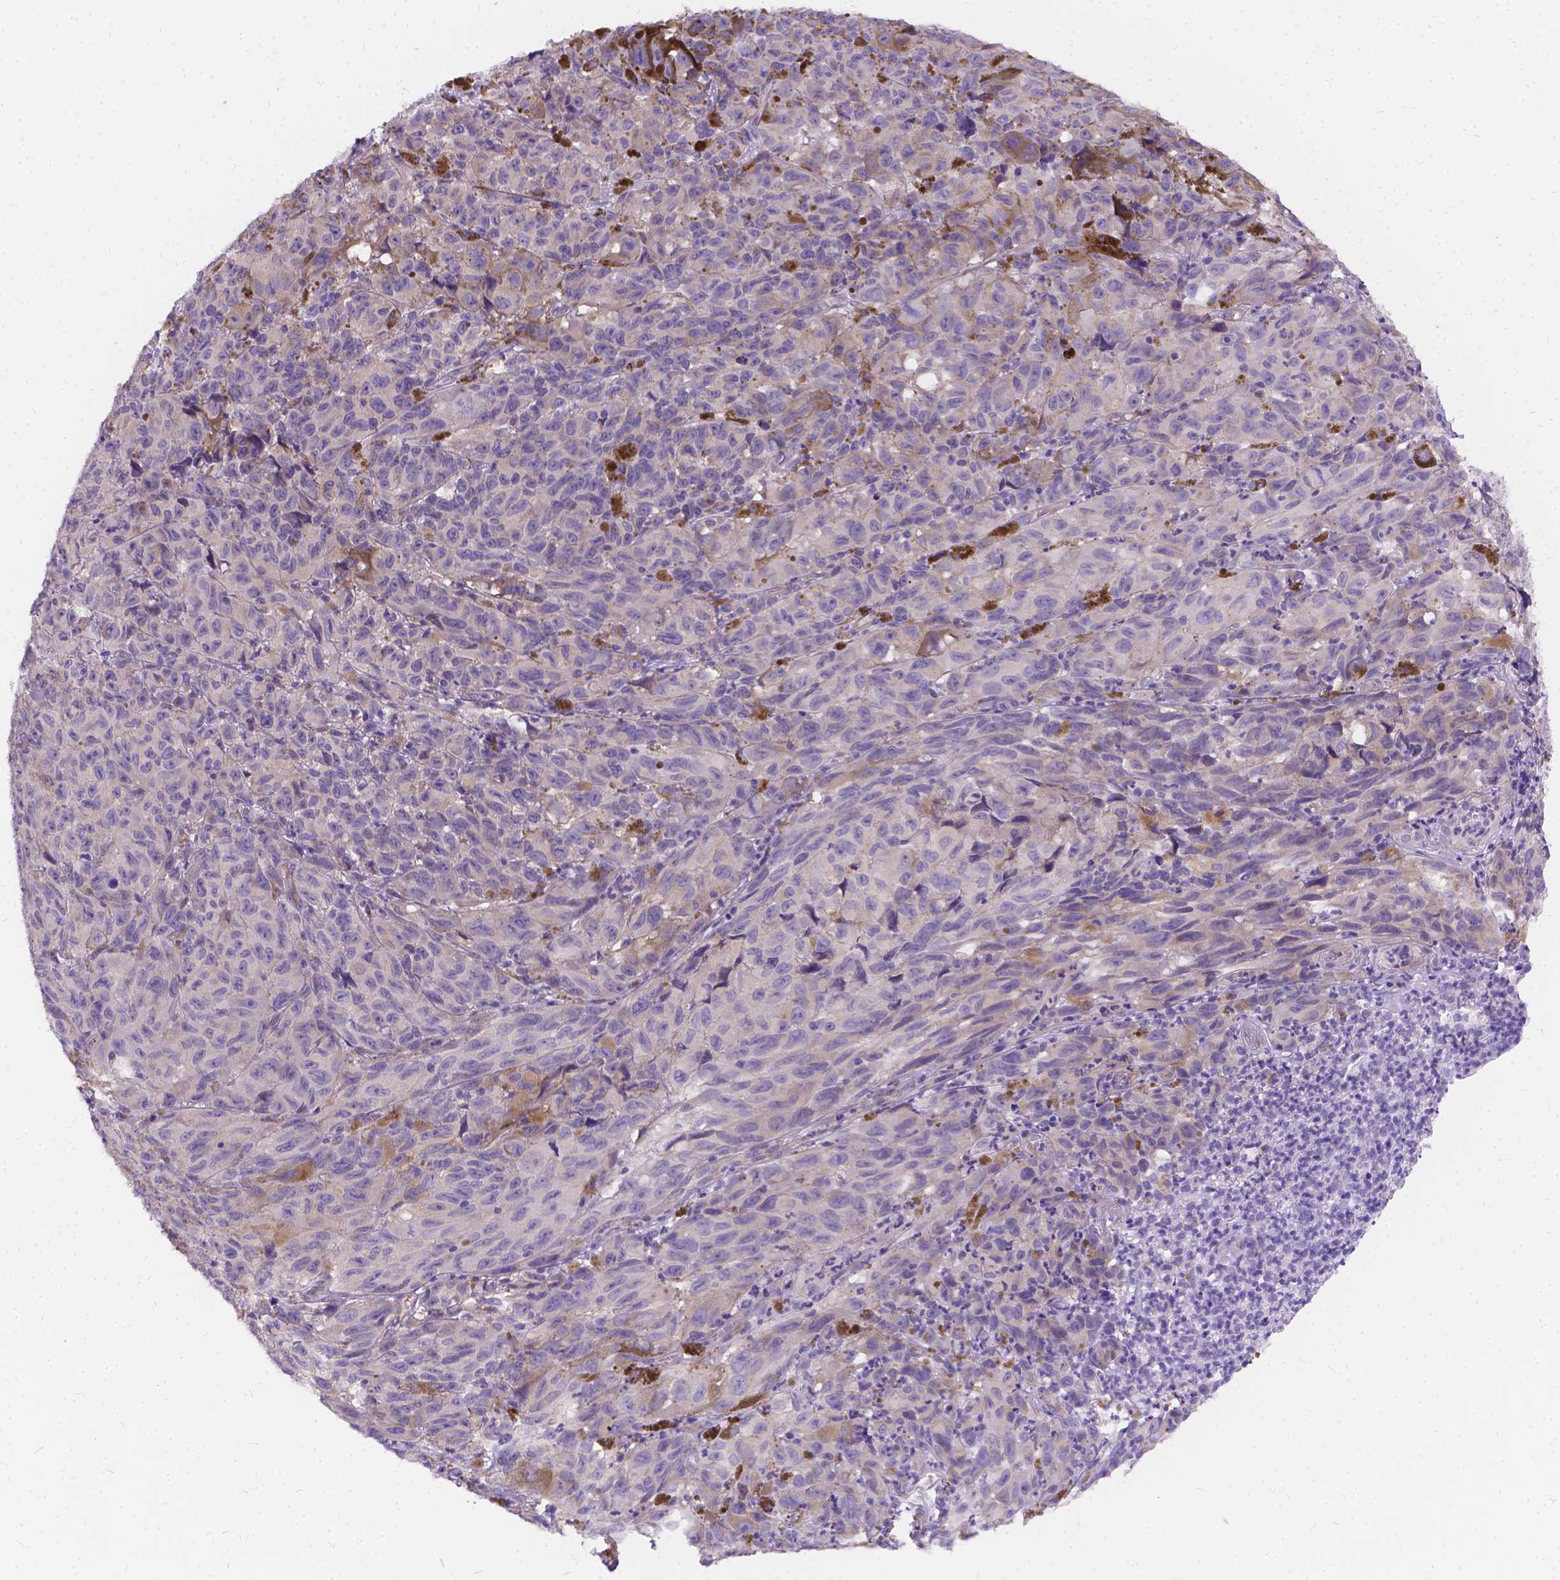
{"staining": {"intensity": "weak", "quantity": "<25%", "location": "cytoplasmic/membranous"}, "tissue": "melanoma", "cell_type": "Tumor cells", "image_type": "cancer", "snomed": [{"axis": "morphology", "description": "Malignant melanoma, NOS"}, {"axis": "topography", "description": "Vulva, labia, clitoris and Bartholin´s gland, NO"}], "caption": "Malignant melanoma was stained to show a protein in brown. There is no significant positivity in tumor cells.", "gene": "PALS1", "patient": {"sex": "female", "age": 75}}